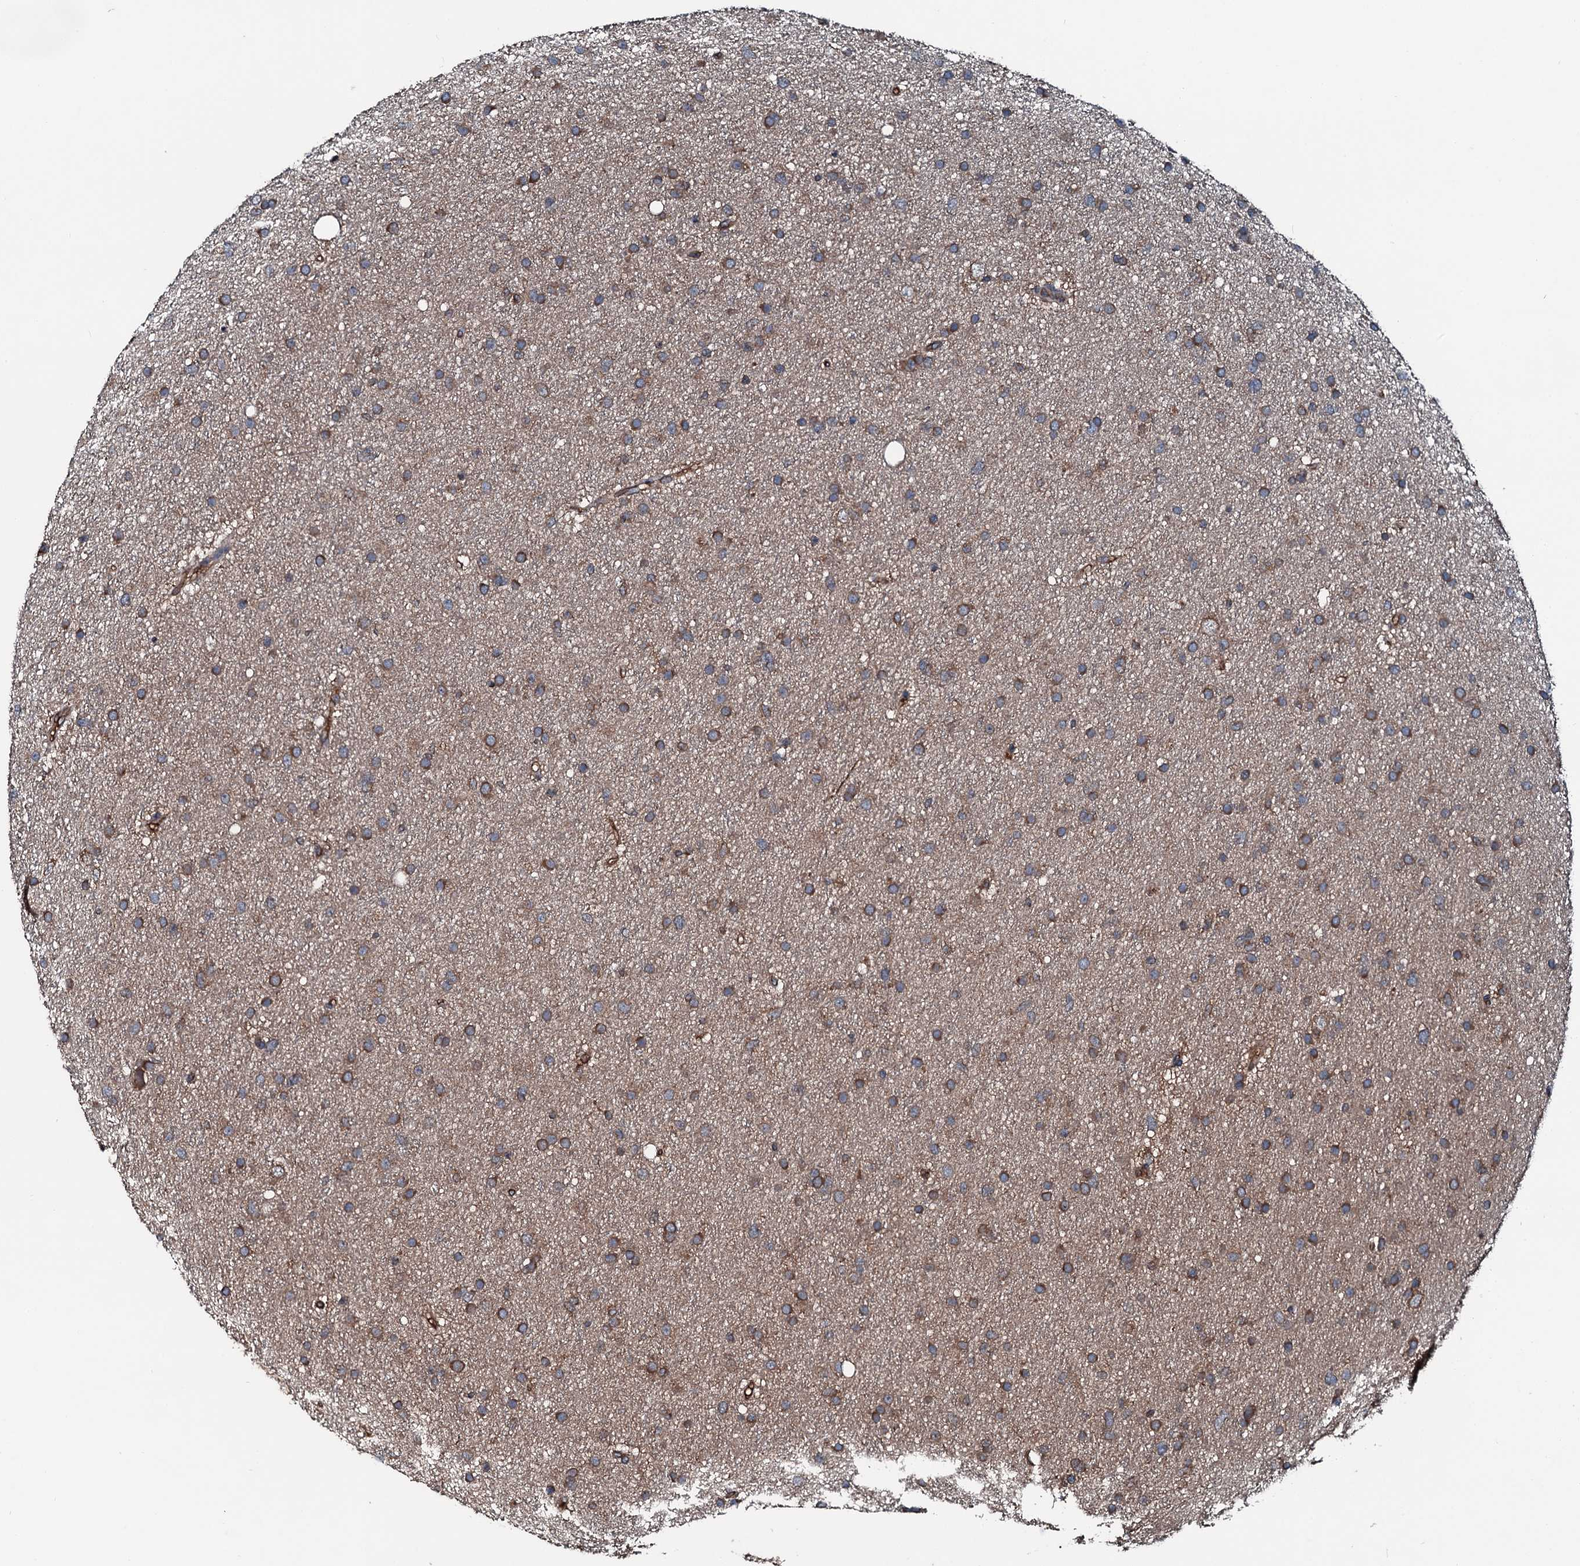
{"staining": {"intensity": "moderate", "quantity": ">75%", "location": "cytoplasmic/membranous"}, "tissue": "glioma", "cell_type": "Tumor cells", "image_type": "cancer", "snomed": [{"axis": "morphology", "description": "Glioma, malignant, Low grade"}, {"axis": "topography", "description": "Cerebral cortex"}], "caption": "Immunohistochemistry of human malignant glioma (low-grade) displays medium levels of moderate cytoplasmic/membranous staining in approximately >75% of tumor cells.", "gene": "AARS1", "patient": {"sex": "female", "age": 39}}